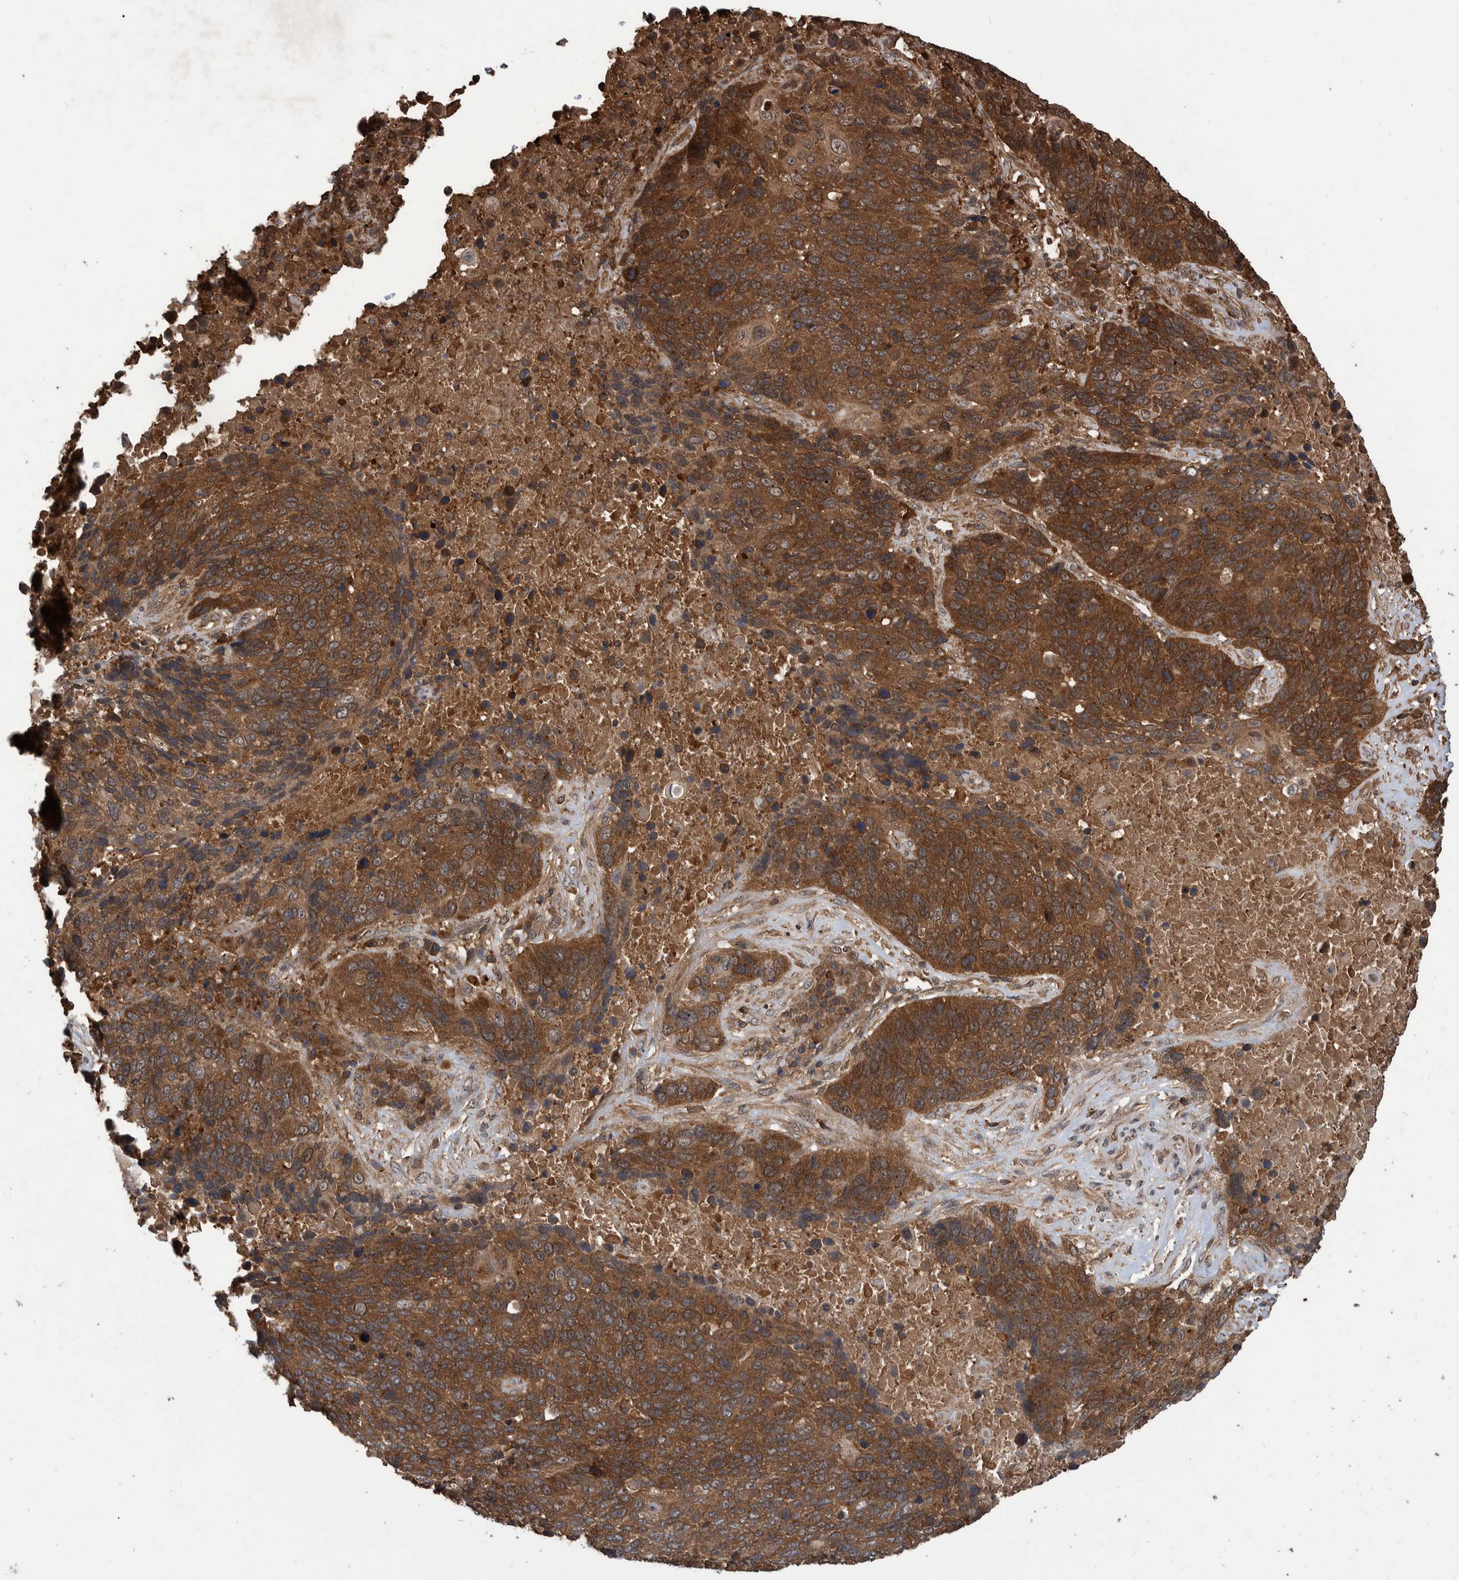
{"staining": {"intensity": "strong", "quantity": ">75%", "location": "cytoplasmic/membranous"}, "tissue": "lung cancer", "cell_type": "Tumor cells", "image_type": "cancer", "snomed": [{"axis": "morphology", "description": "Squamous cell carcinoma, NOS"}, {"axis": "topography", "description": "Lung"}], "caption": "Immunohistochemistry (IHC) (DAB) staining of human squamous cell carcinoma (lung) displays strong cytoplasmic/membranous protein positivity in approximately >75% of tumor cells.", "gene": "VBP1", "patient": {"sex": "male", "age": 66}}